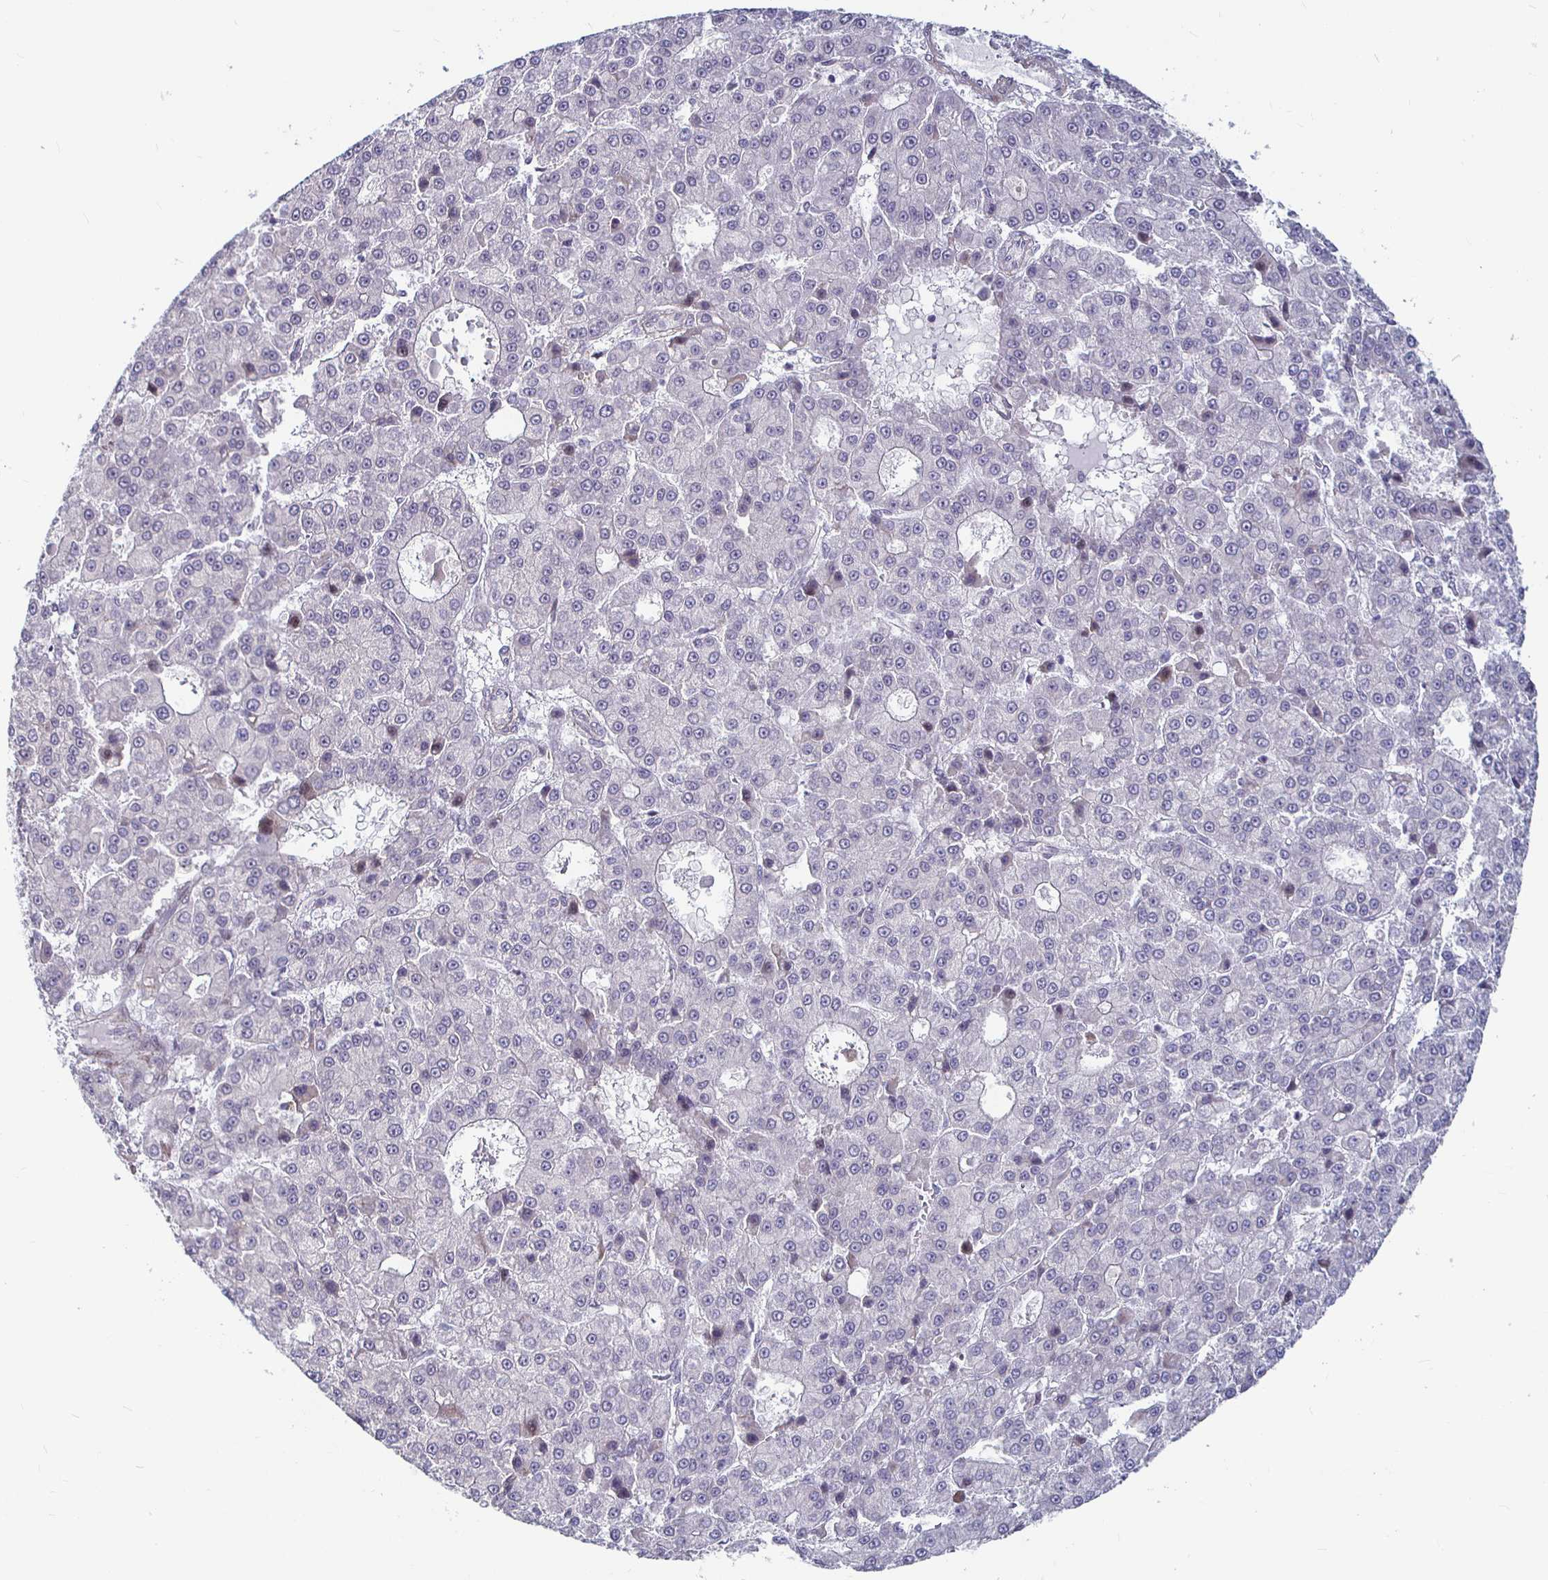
{"staining": {"intensity": "negative", "quantity": "none", "location": "none"}, "tissue": "liver cancer", "cell_type": "Tumor cells", "image_type": "cancer", "snomed": [{"axis": "morphology", "description": "Carcinoma, Hepatocellular, NOS"}, {"axis": "topography", "description": "Liver"}], "caption": "The IHC image has no significant positivity in tumor cells of liver cancer (hepatocellular carcinoma) tissue.", "gene": "CAPN11", "patient": {"sex": "male", "age": 70}}